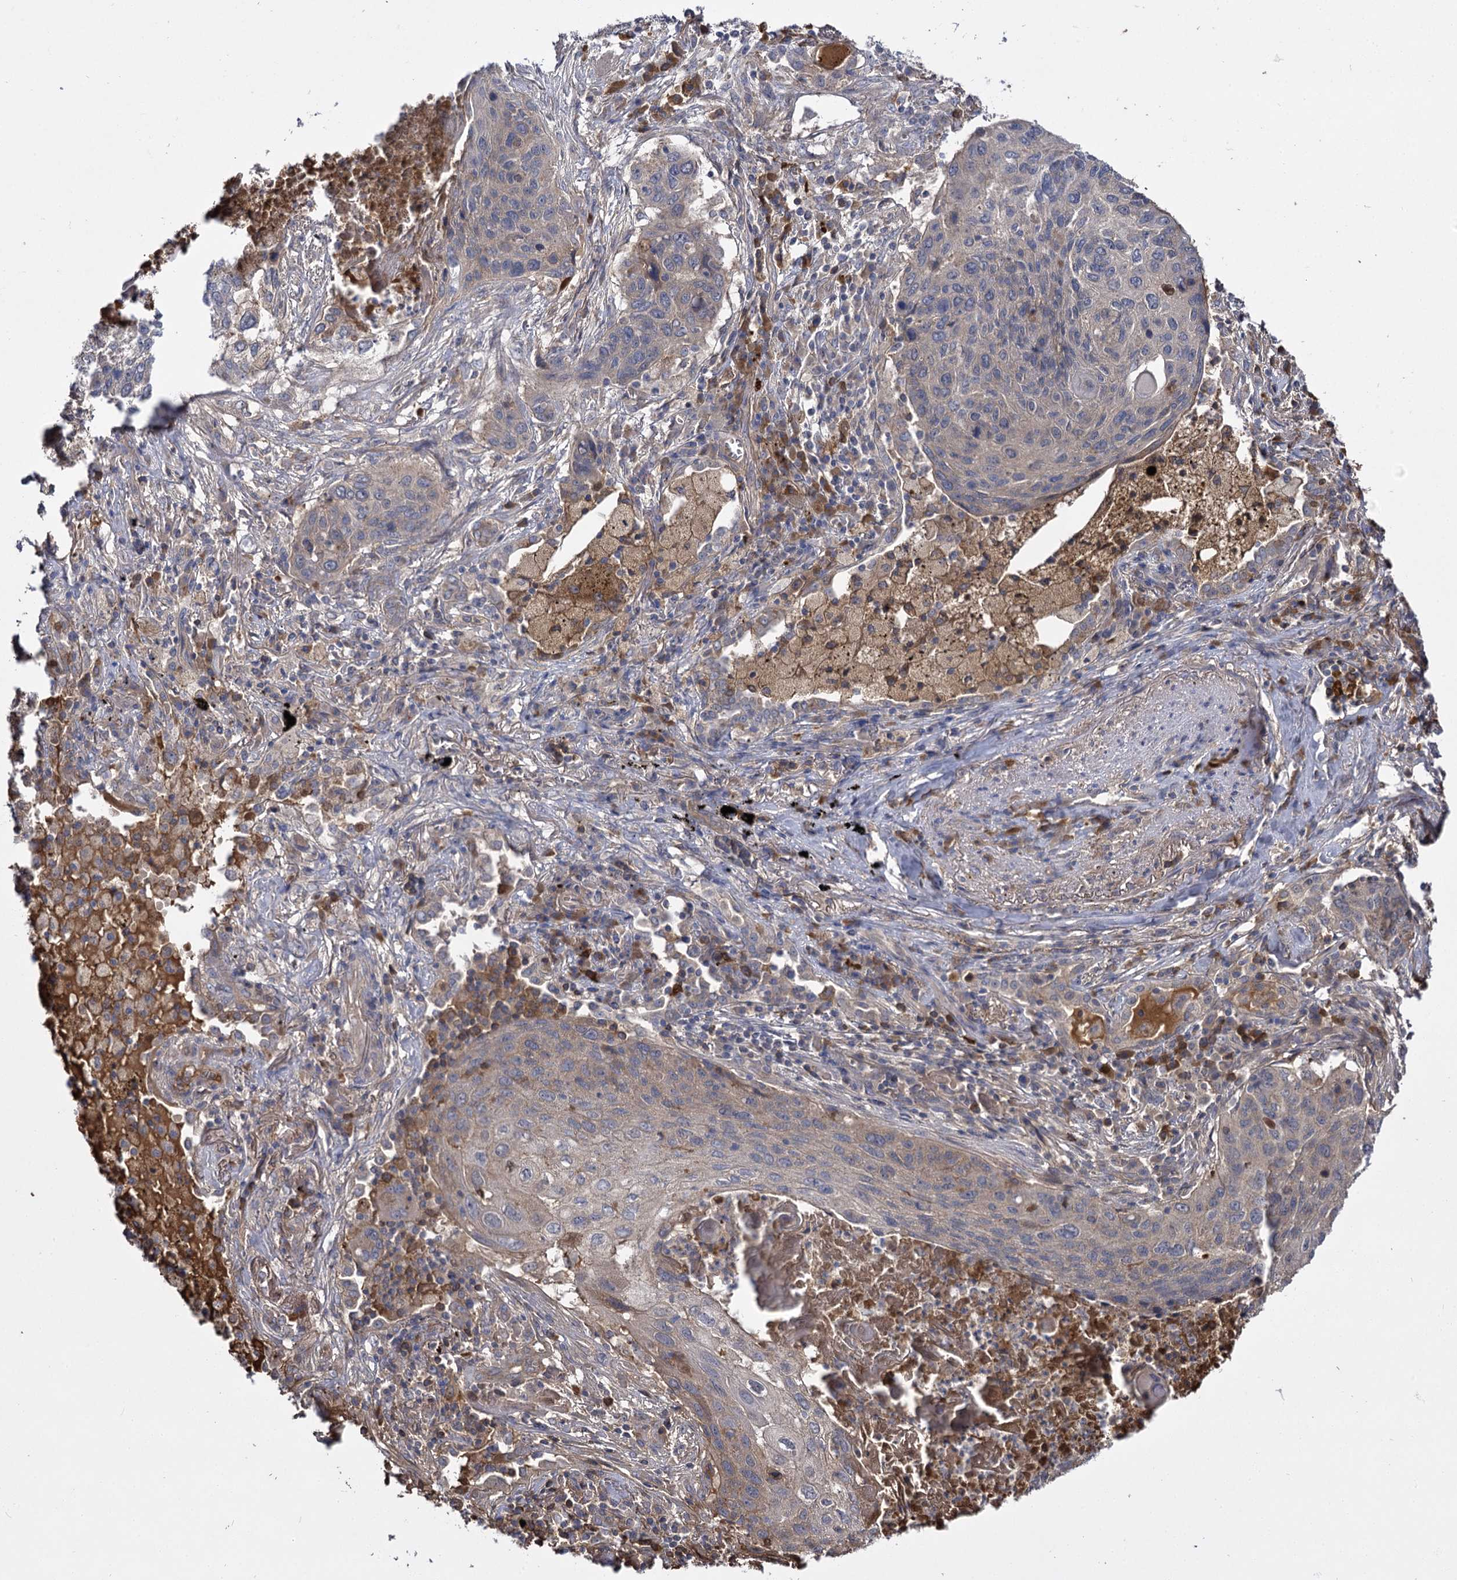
{"staining": {"intensity": "weak", "quantity": "<25%", "location": "cytoplasmic/membranous"}, "tissue": "lung cancer", "cell_type": "Tumor cells", "image_type": "cancer", "snomed": [{"axis": "morphology", "description": "Squamous cell carcinoma, NOS"}, {"axis": "topography", "description": "Lung"}], "caption": "Lung cancer (squamous cell carcinoma) was stained to show a protein in brown. There is no significant expression in tumor cells.", "gene": "USP50", "patient": {"sex": "female", "age": 63}}